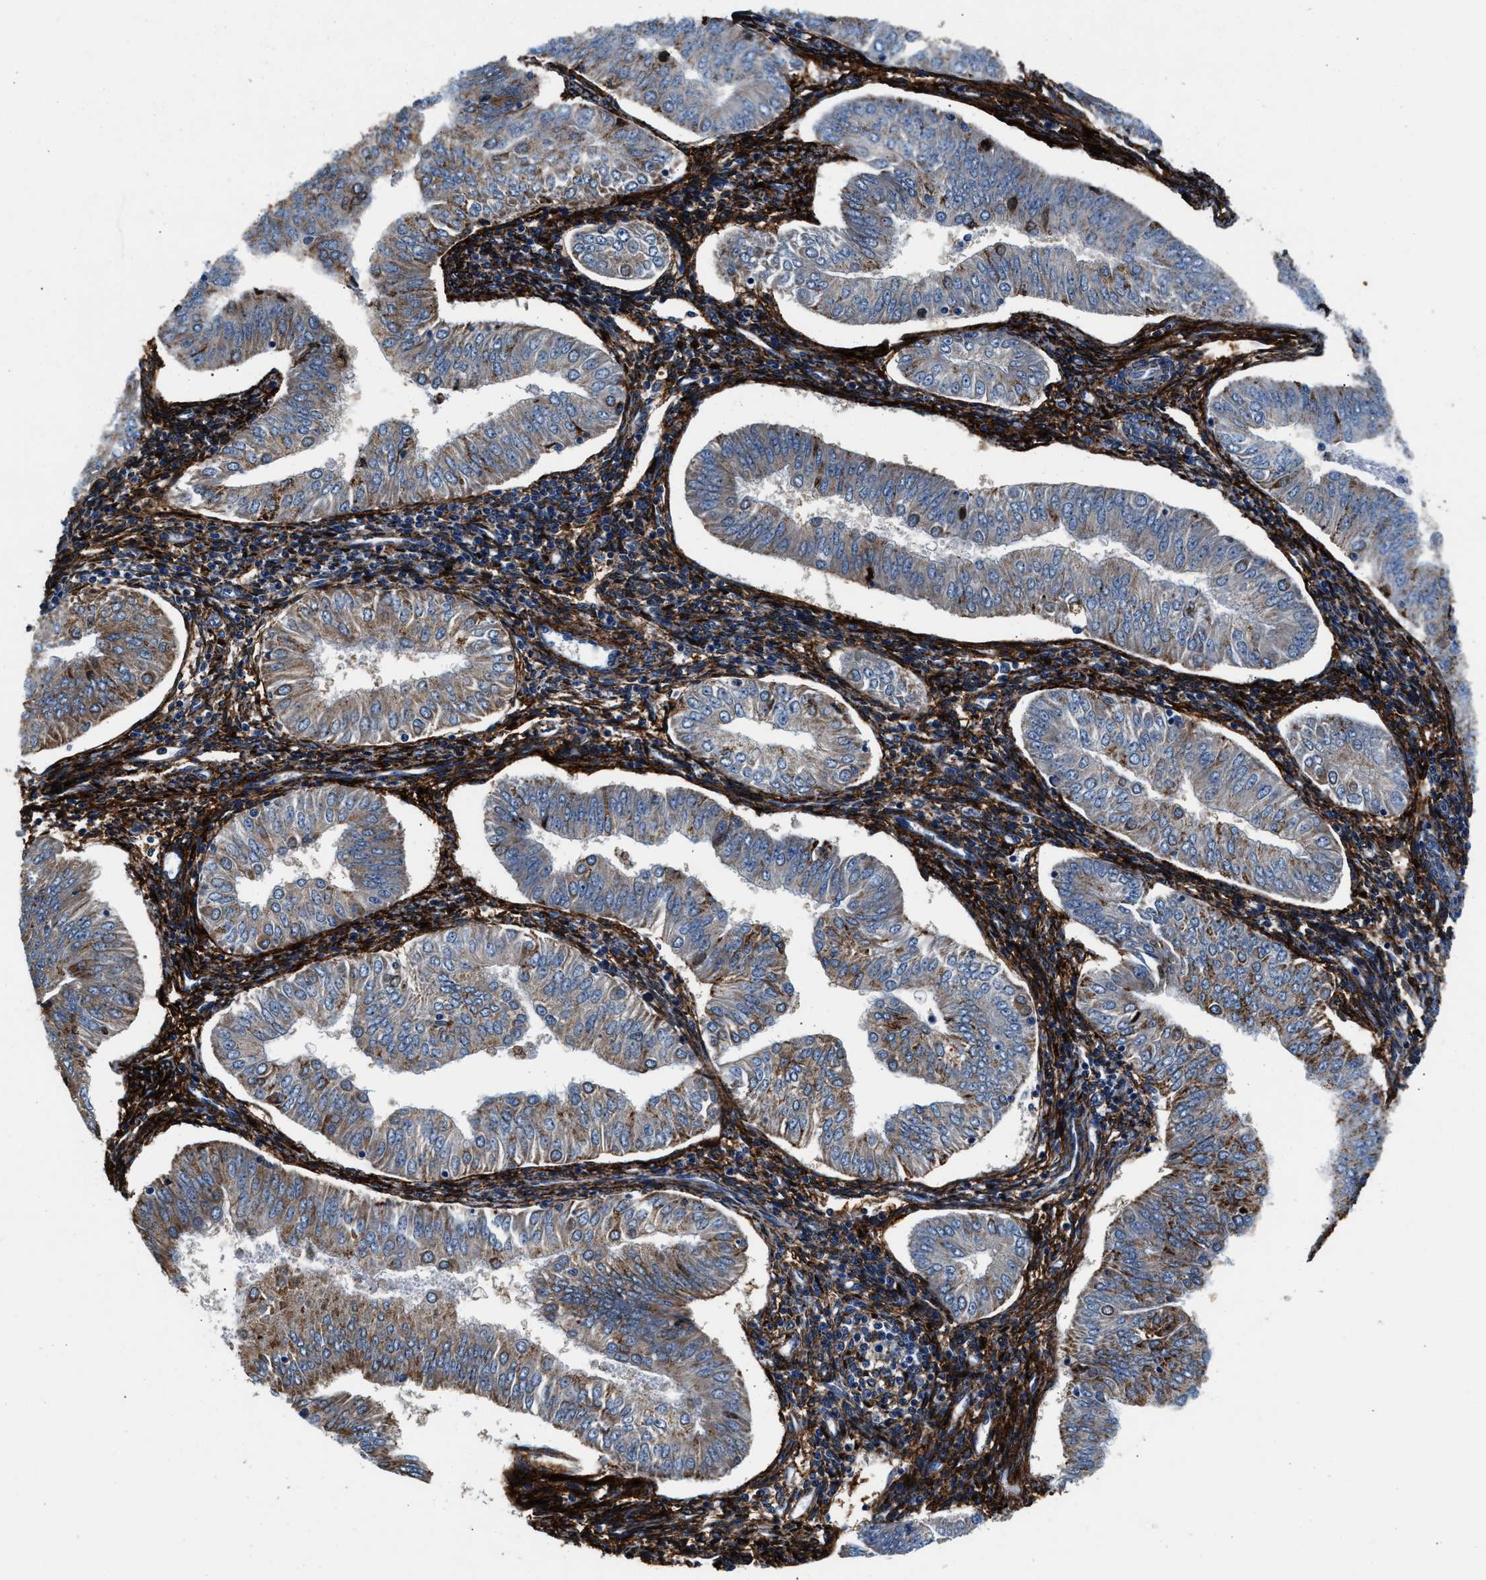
{"staining": {"intensity": "weak", "quantity": ">75%", "location": "cytoplasmic/membranous"}, "tissue": "endometrial cancer", "cell_type": "Tumor cells", "image_type": "cancer", "snomed": [{"axis": "morphology", "description": "Normal tissue, NOS"}, {"axis": "morphology", "description": "Adenocarcinoma, NOS"}, {"axis": "topography", "description": "Endometrium"}], "caption": "A high-resolution micrograph shows immunohistochemistry staining of endometrial cancer, which reveals weak cytoplasmic/membranous staining in approximately >75% of tumor cells.", "gene": "SLFN11", "patient": {"sex": "female", "age": 53}}